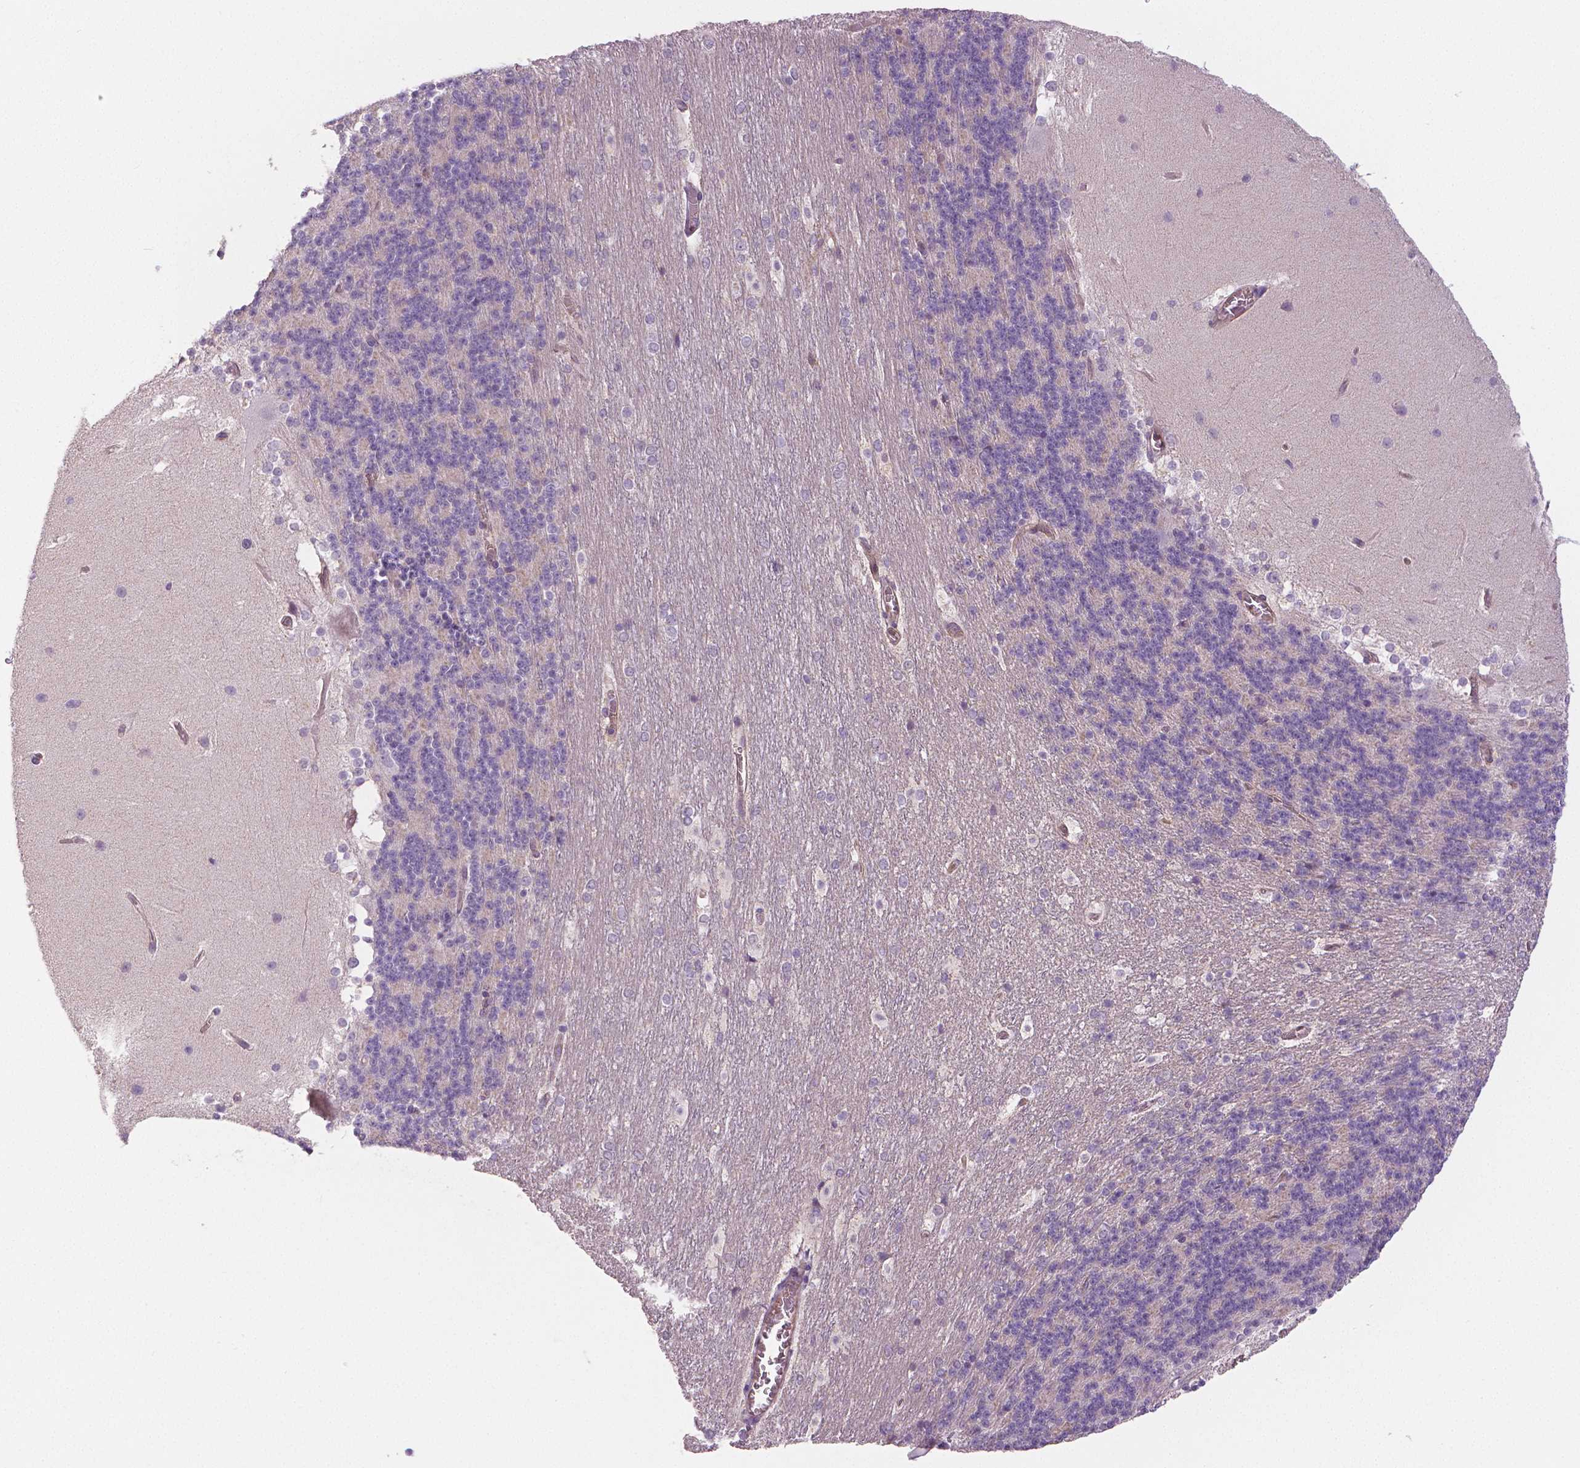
{"staining": {"intensity": "negative", "quantity": "none", "location": "none"}, "tissue": "cerebellum", "cell_type": "Cells in granular layer", "image_type": "normal", "snomed": [{"axis": "morphology", "description": "Normal tissue, NOS"}, {"axis": "topography", "description": "Cerebellum"}], "caption": "Immunohistochemistry (IHC) of benign human cerebellum displays no staining in cells in granular layer.", "gene": "FLT1", "patient": {"sex": "female", "age": 19}}